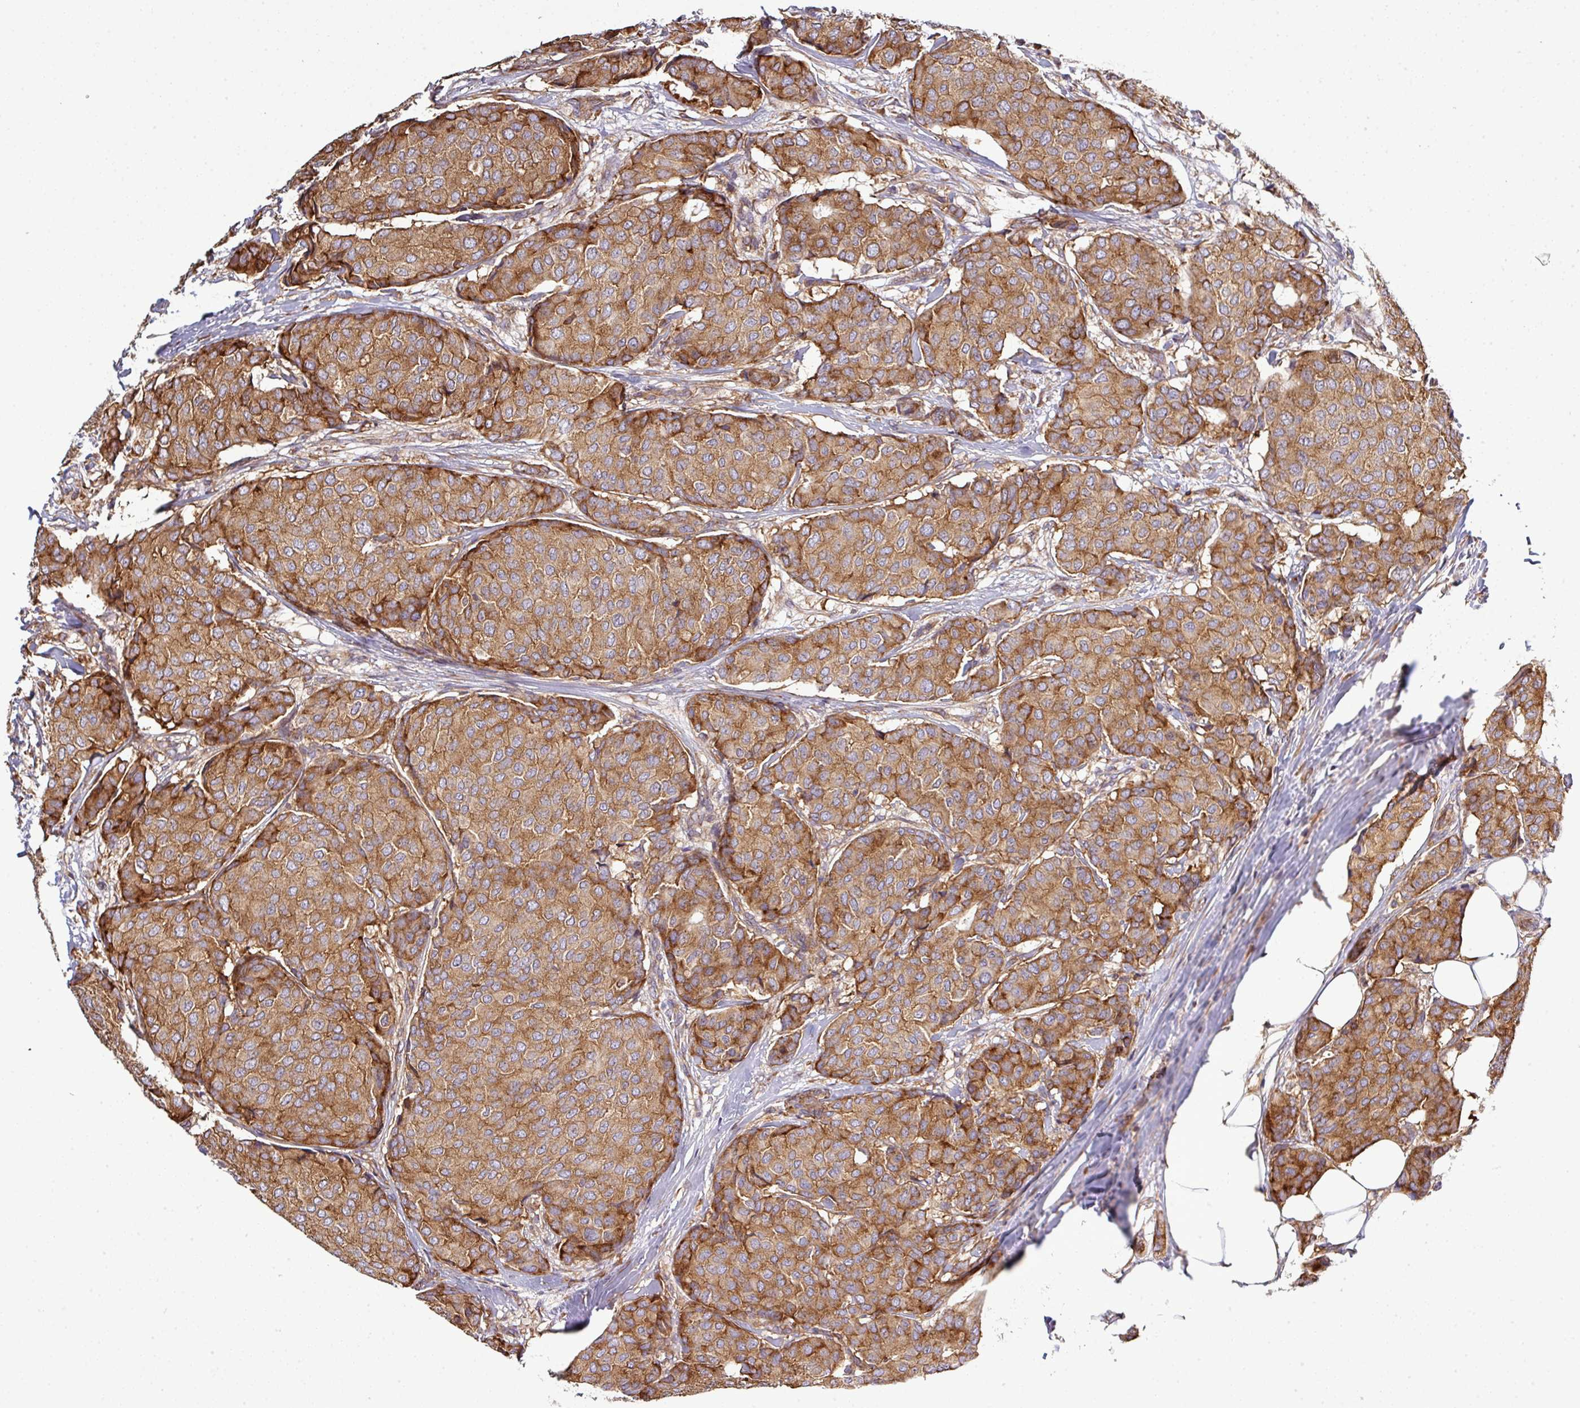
{"staining": {"intensity": "strong", "quantity": ">75%", "location": "cytoplasmic/membranous"}, "tissue": "breast cancer", "cell_type": "Tumor cells", "image_type": "cancer", "snomed": [{"axis": "morphology", "description": "Duct carcinoma"}, {"axis": "topography", "description": "Breast"}], "caption": "Strong cytoplasmic/membranous positivity is seen in about >75% of tumor cells in breast cancer. Immunohistochemistry (ihc) stains the protein in brown and the nuclei are stained blue.", "gene": "LRRC74B", "patient": {"sex": "female", "age": 75}}